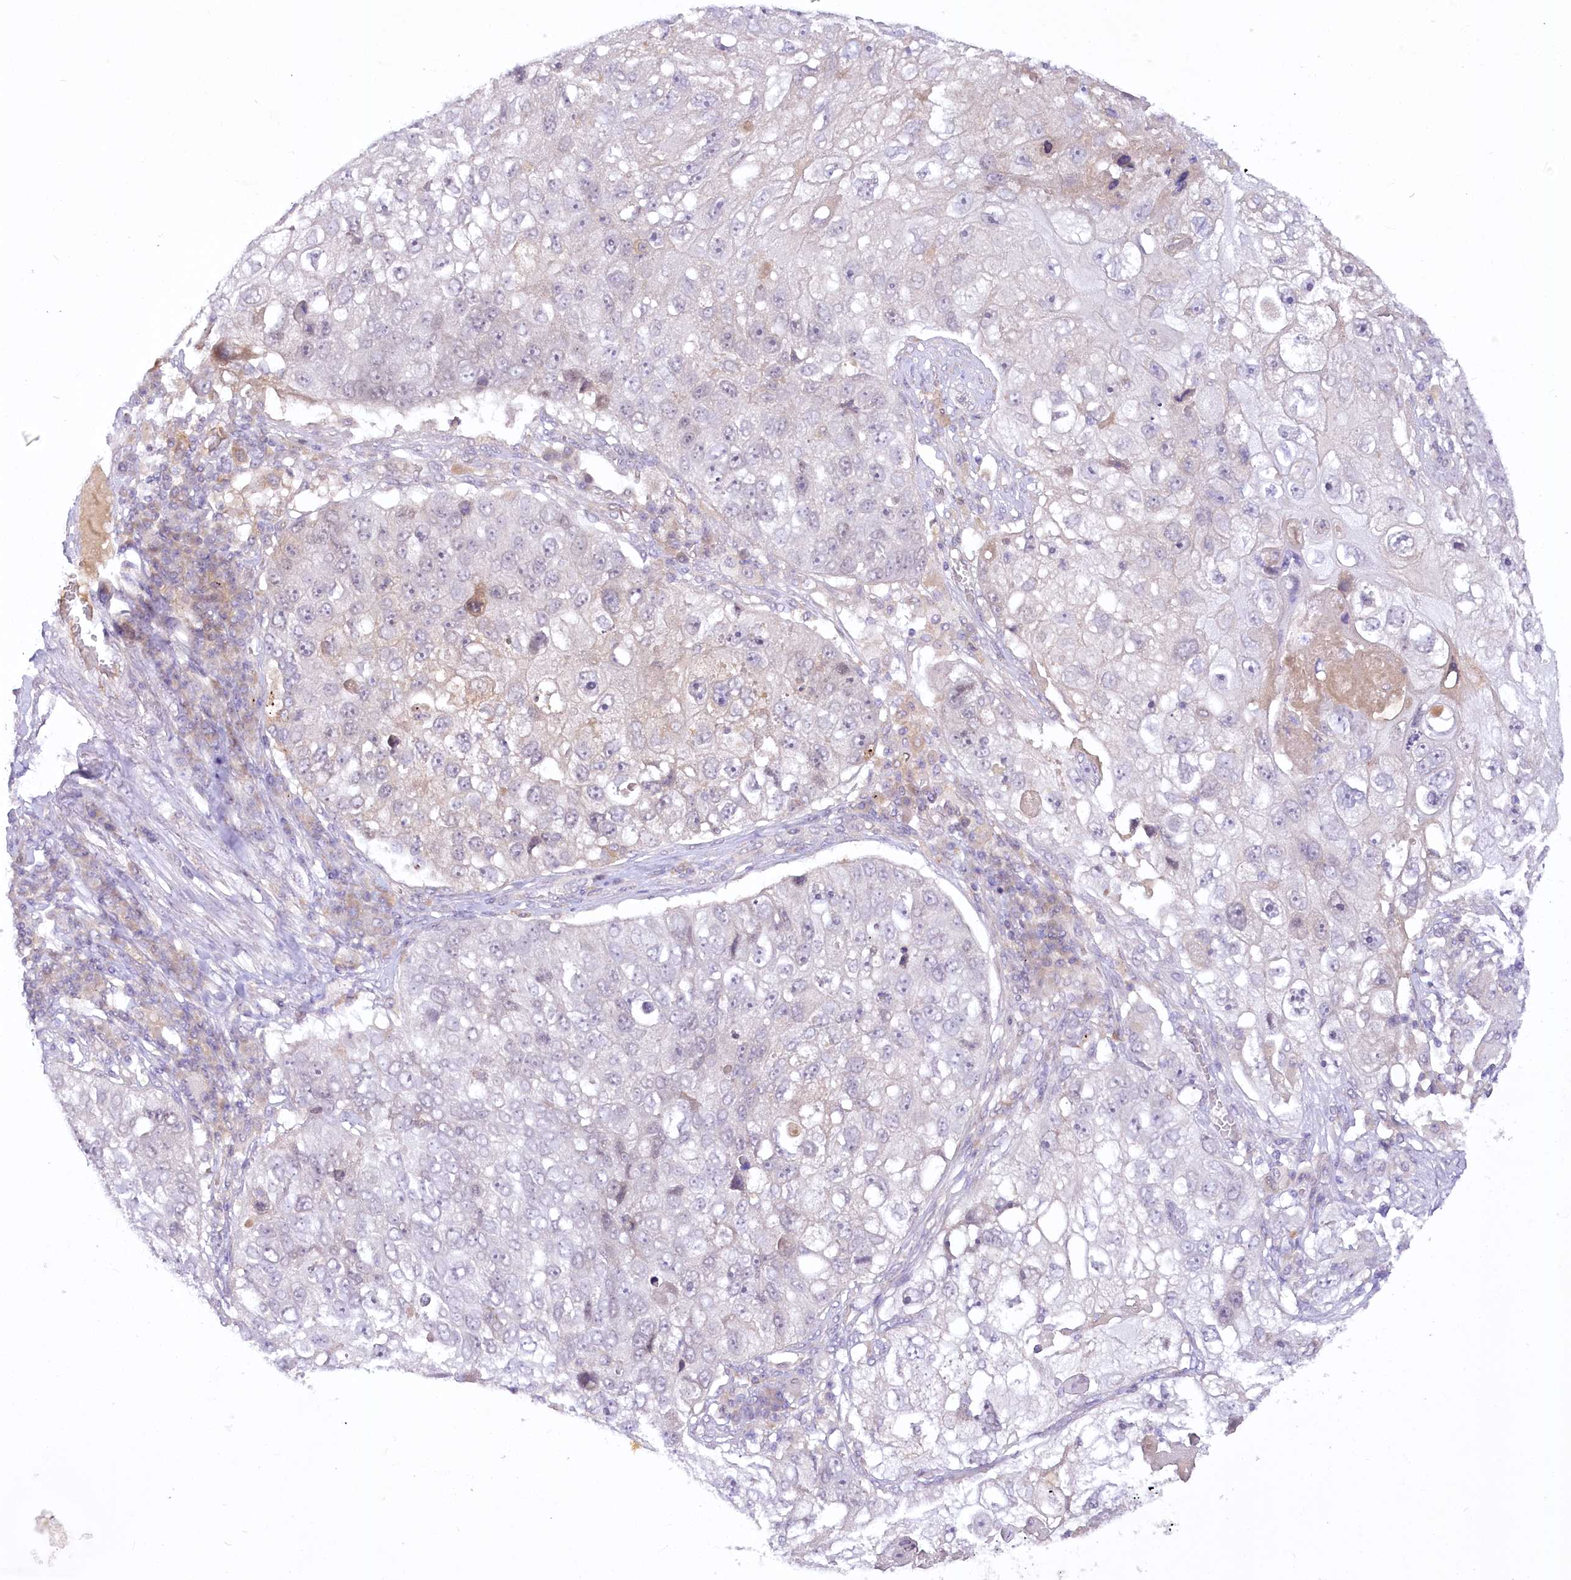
{"staining": {"intensity": "negative", "quantity": "none", "location": "none"}, "tissue": "lung cancer", "cell_type": "Tumor cells", "image_type": "cancer", "snomed": [{"axis": "morphology", "description": "Squamous cell carcinoma, NOS"}, {"axis": "topography", "description": "Lung"}], "caption": "An IHC image of lung cancer is shown. There is no staining in tumor cells of lung cancer.", "gene": "EFHC2", "patient": {"sex": "male", "age": 61}}